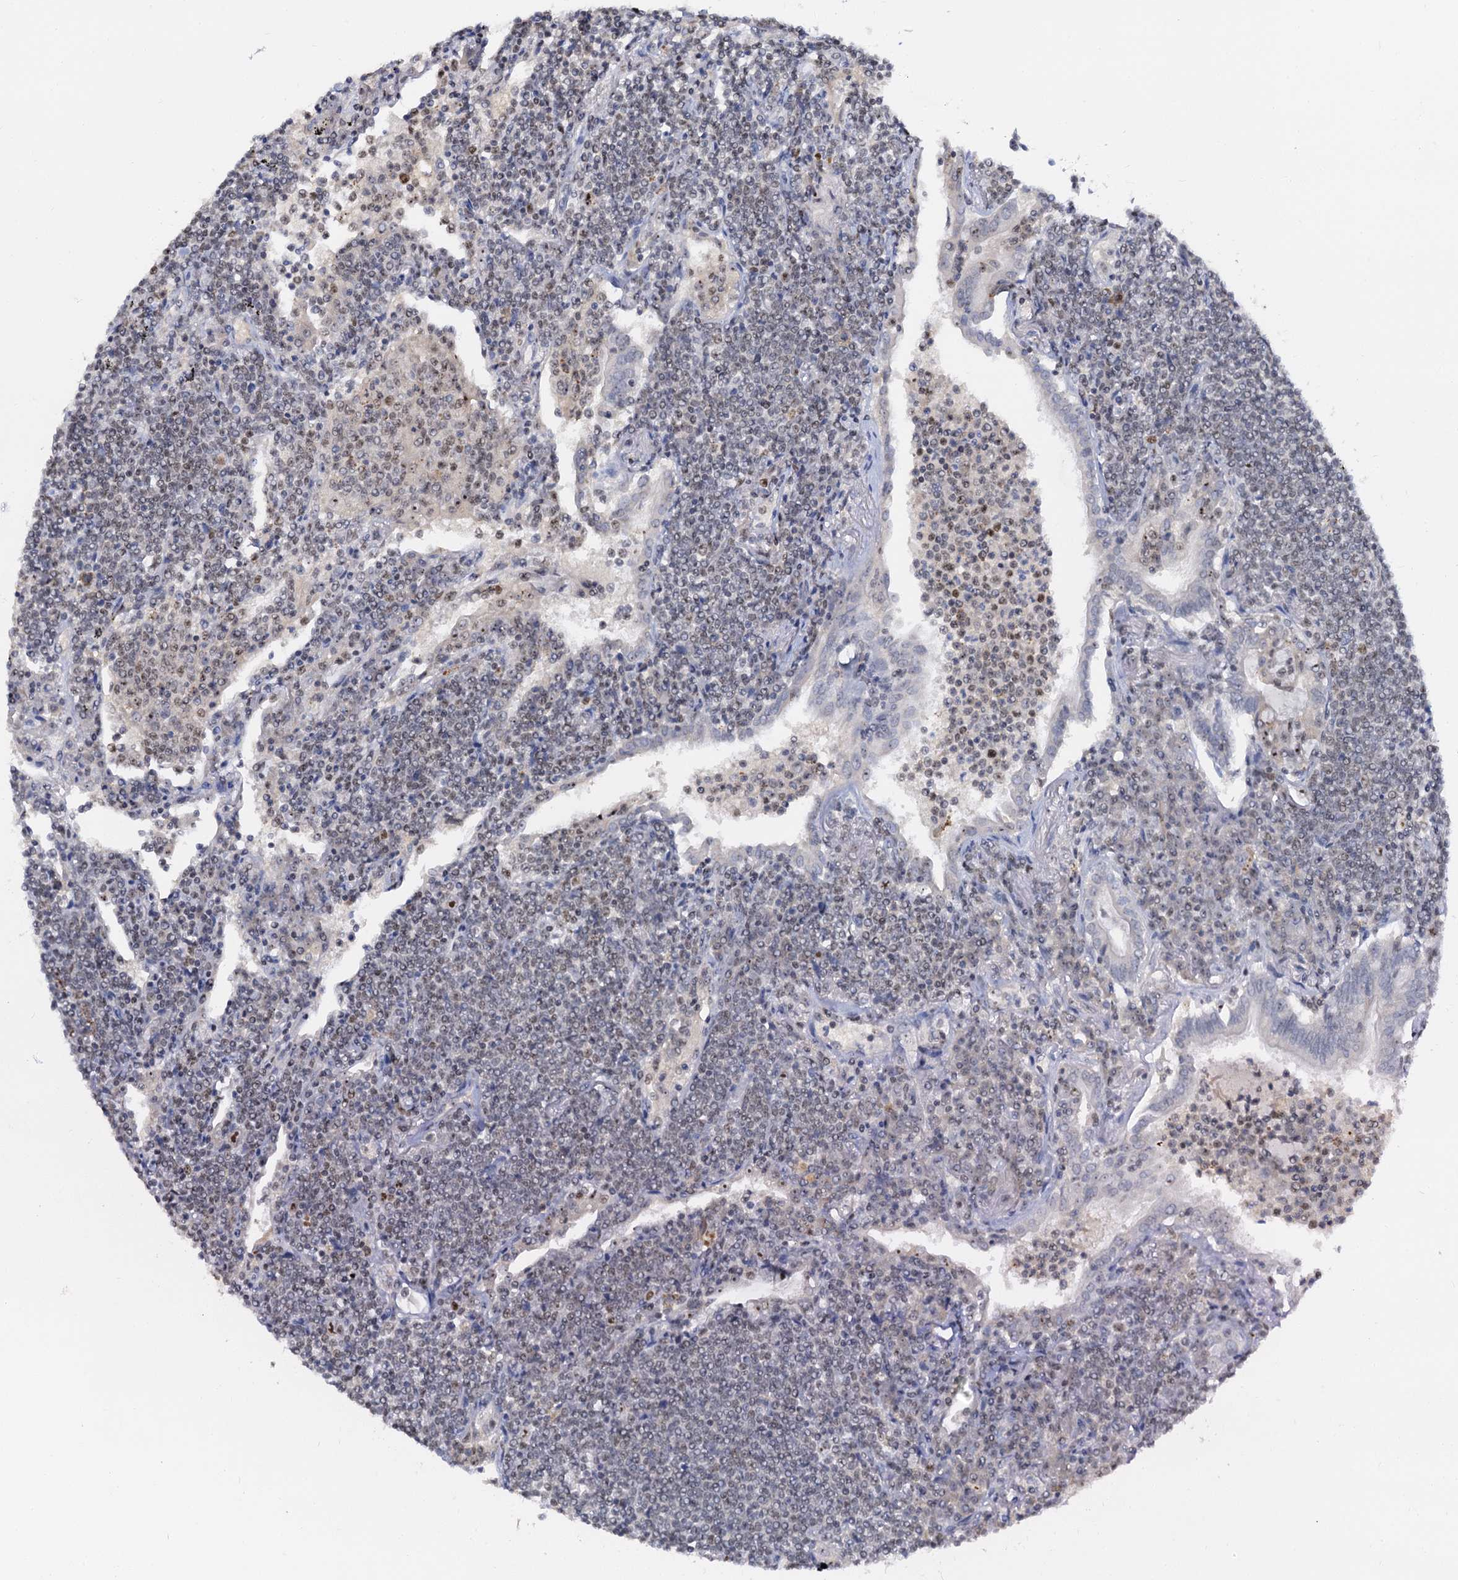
{"staining": {"intensity": "weak", "quantity": ">75%", "location": "nuclear"}, "tissue": "lymphoma", "cell_type": "Tumor cells", "image_type": "cancer", "snomed": [{"axis": "morphology", "description": "Malignant lymphoma, non-Hodgkin's type, Low grade"}, {"axis": "topography", "description": "Lung"}], "caption": "The photomicrograph displays staining of malignant lymphoma, non-Hodgkin's type (low-grade), revealing weak nuclear protein positivity (brown color) within tumor cells.", "gene": "NOP2", "patient": {"sex": "female", "age": 71}}